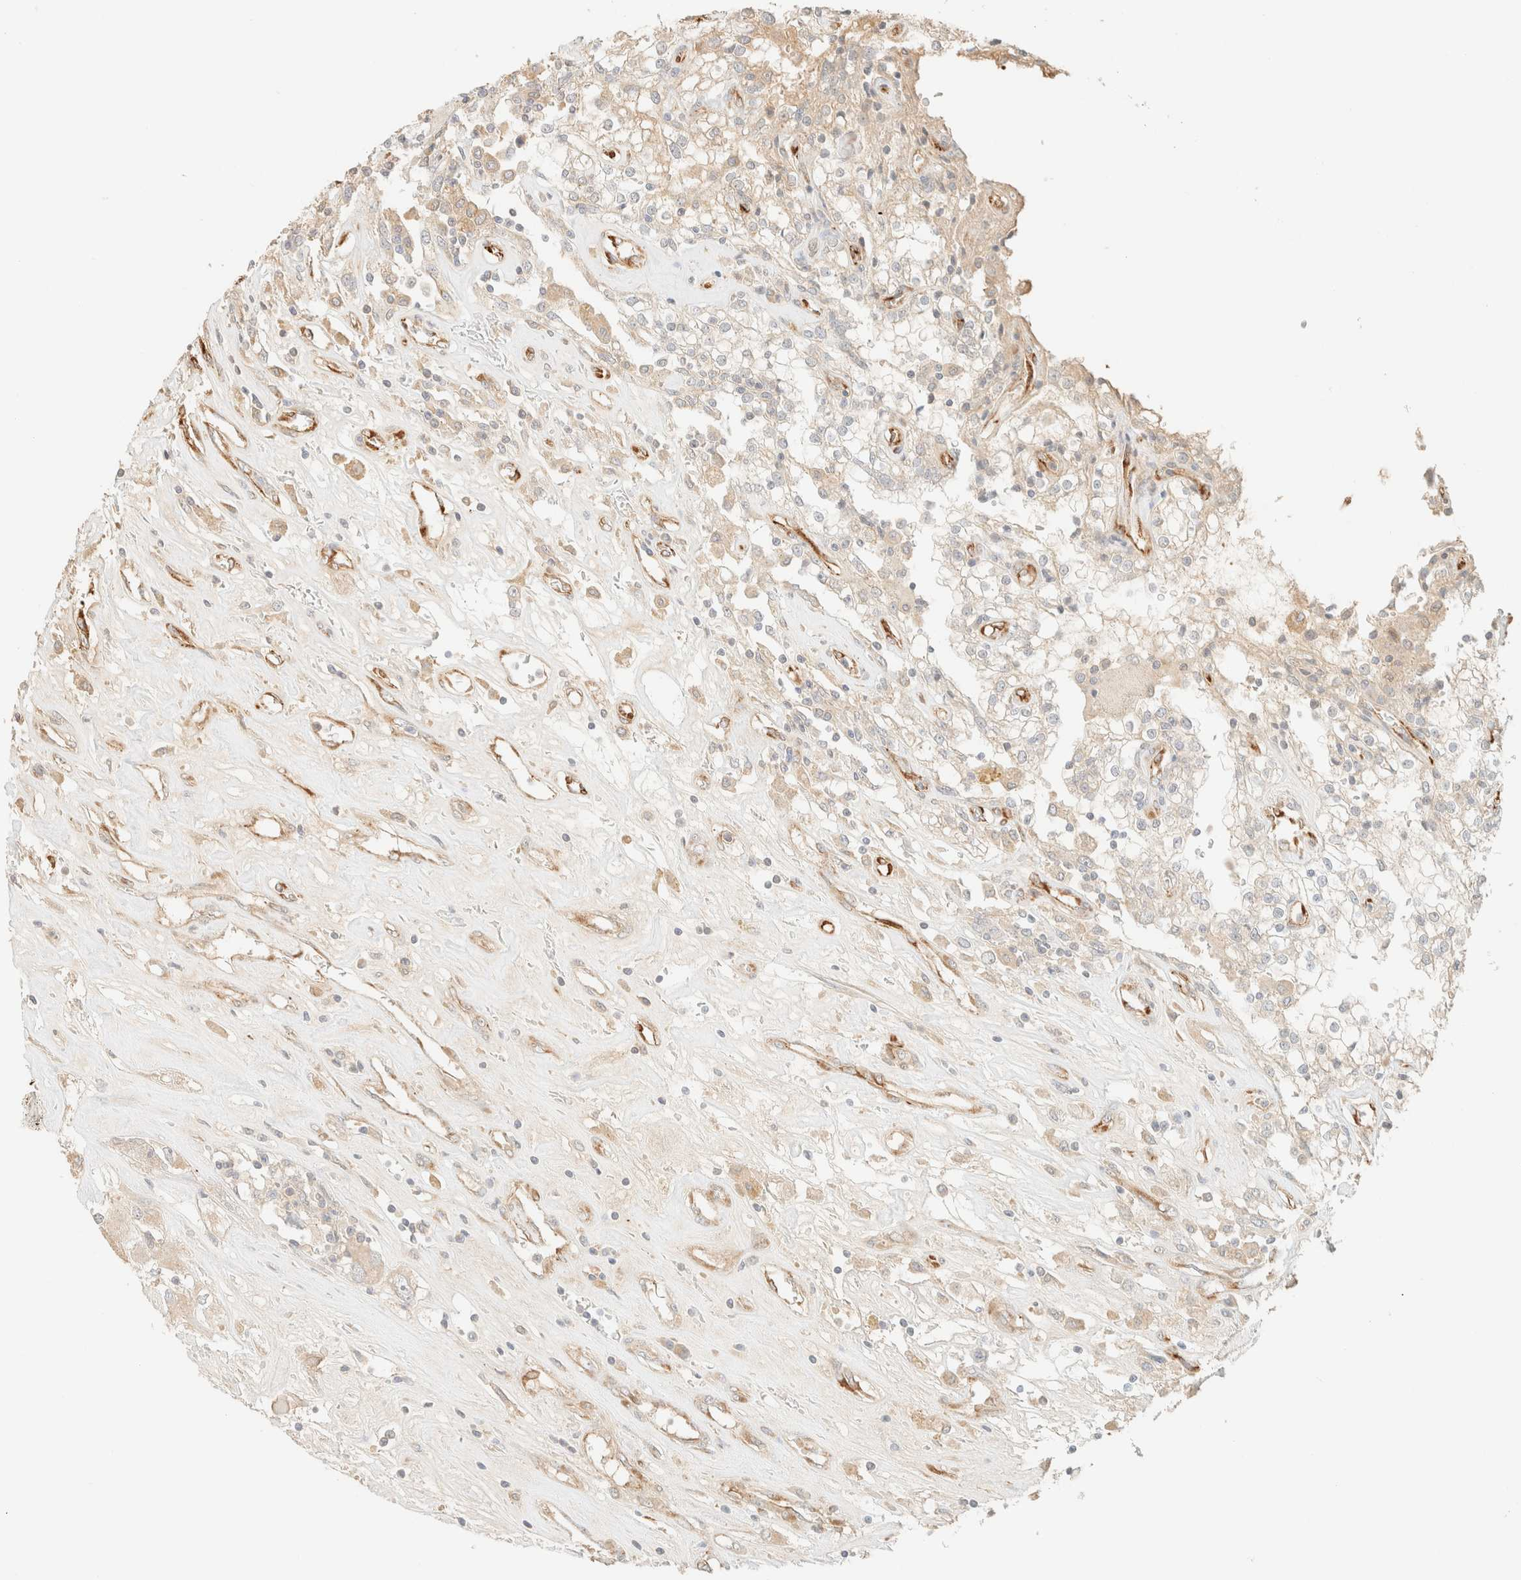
{"staining": {"intensity": "negative", "quantity": "none", "location": "none"}, "tissue": "renal cancer", "cell_type": "Tumor cells", "image_type": "cancer", "snomed": [{"axis": "morphology", "description": "Adenocarcinoma, NOS"}, {"axis": "topography", "description": "Kidney"}], "caption": "A high-resolution photomicrograph shows immunohistochemistry staining of renal adenocarcinoma, which demonstrates no significant staining in tumor cells.", "gene": "SPARCL1", "patient": {"sex": "female", "age": 52}}